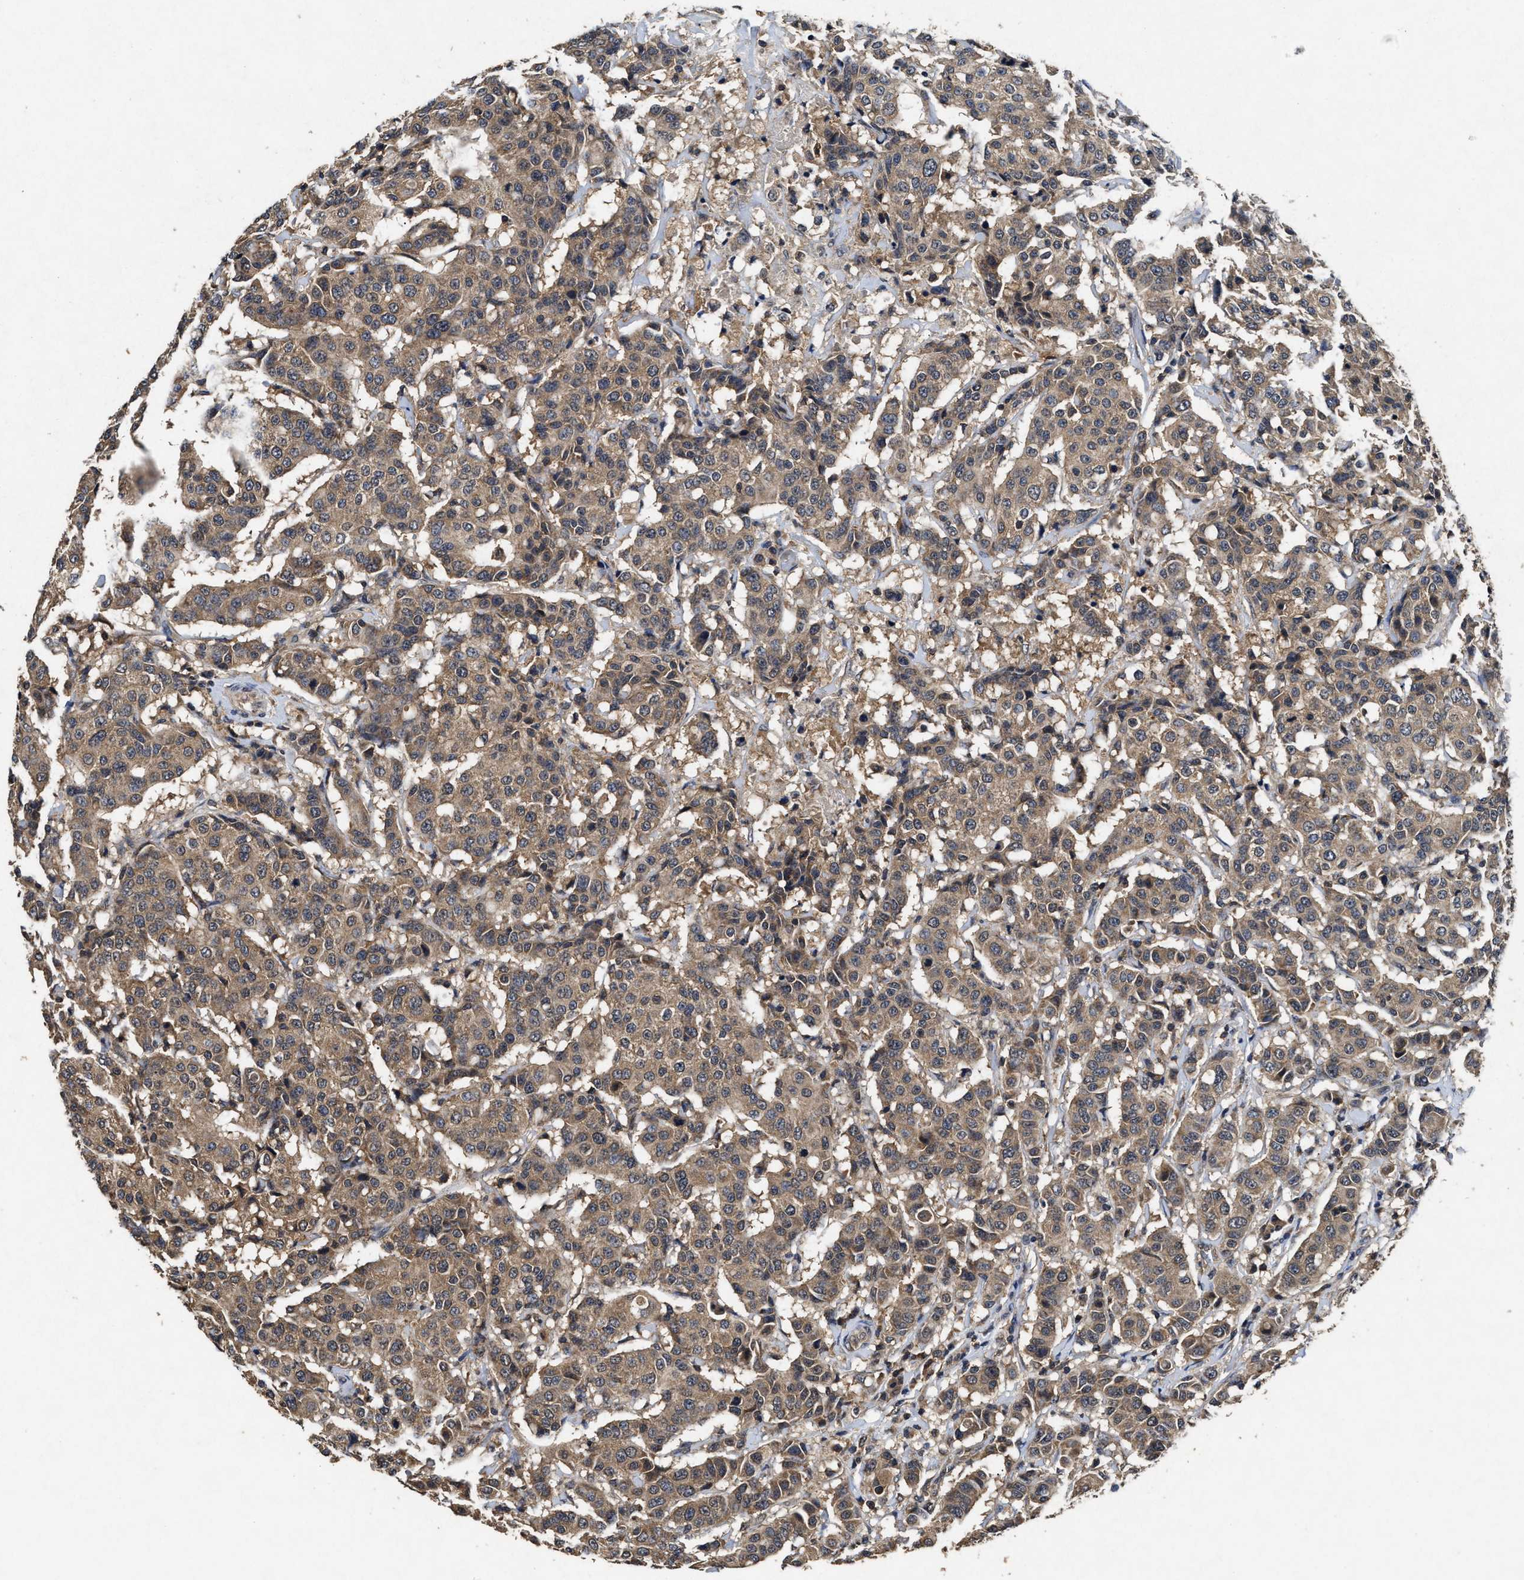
{"staining": {"intensity": "moderate", "quantity": ">75%", "location": "cytoplasmic/membranous"}, "tissue": "breast cancer", "cell_type": "Tumor cells", "image_type": "cancer", "snomed": [{"axis": "morphology", "description": "Duct carcinoma"}, {"axis": "topography", "description": "Breast"}], "caption": "Human breast invasive ductal carcinoma stained for a protein (brown) shows moderate cytoplasmic/membranous positive expression in approximately >75% of tumor cells.", "gene": "PDAP1", "patient": {"sex": "female", "age": 27}}